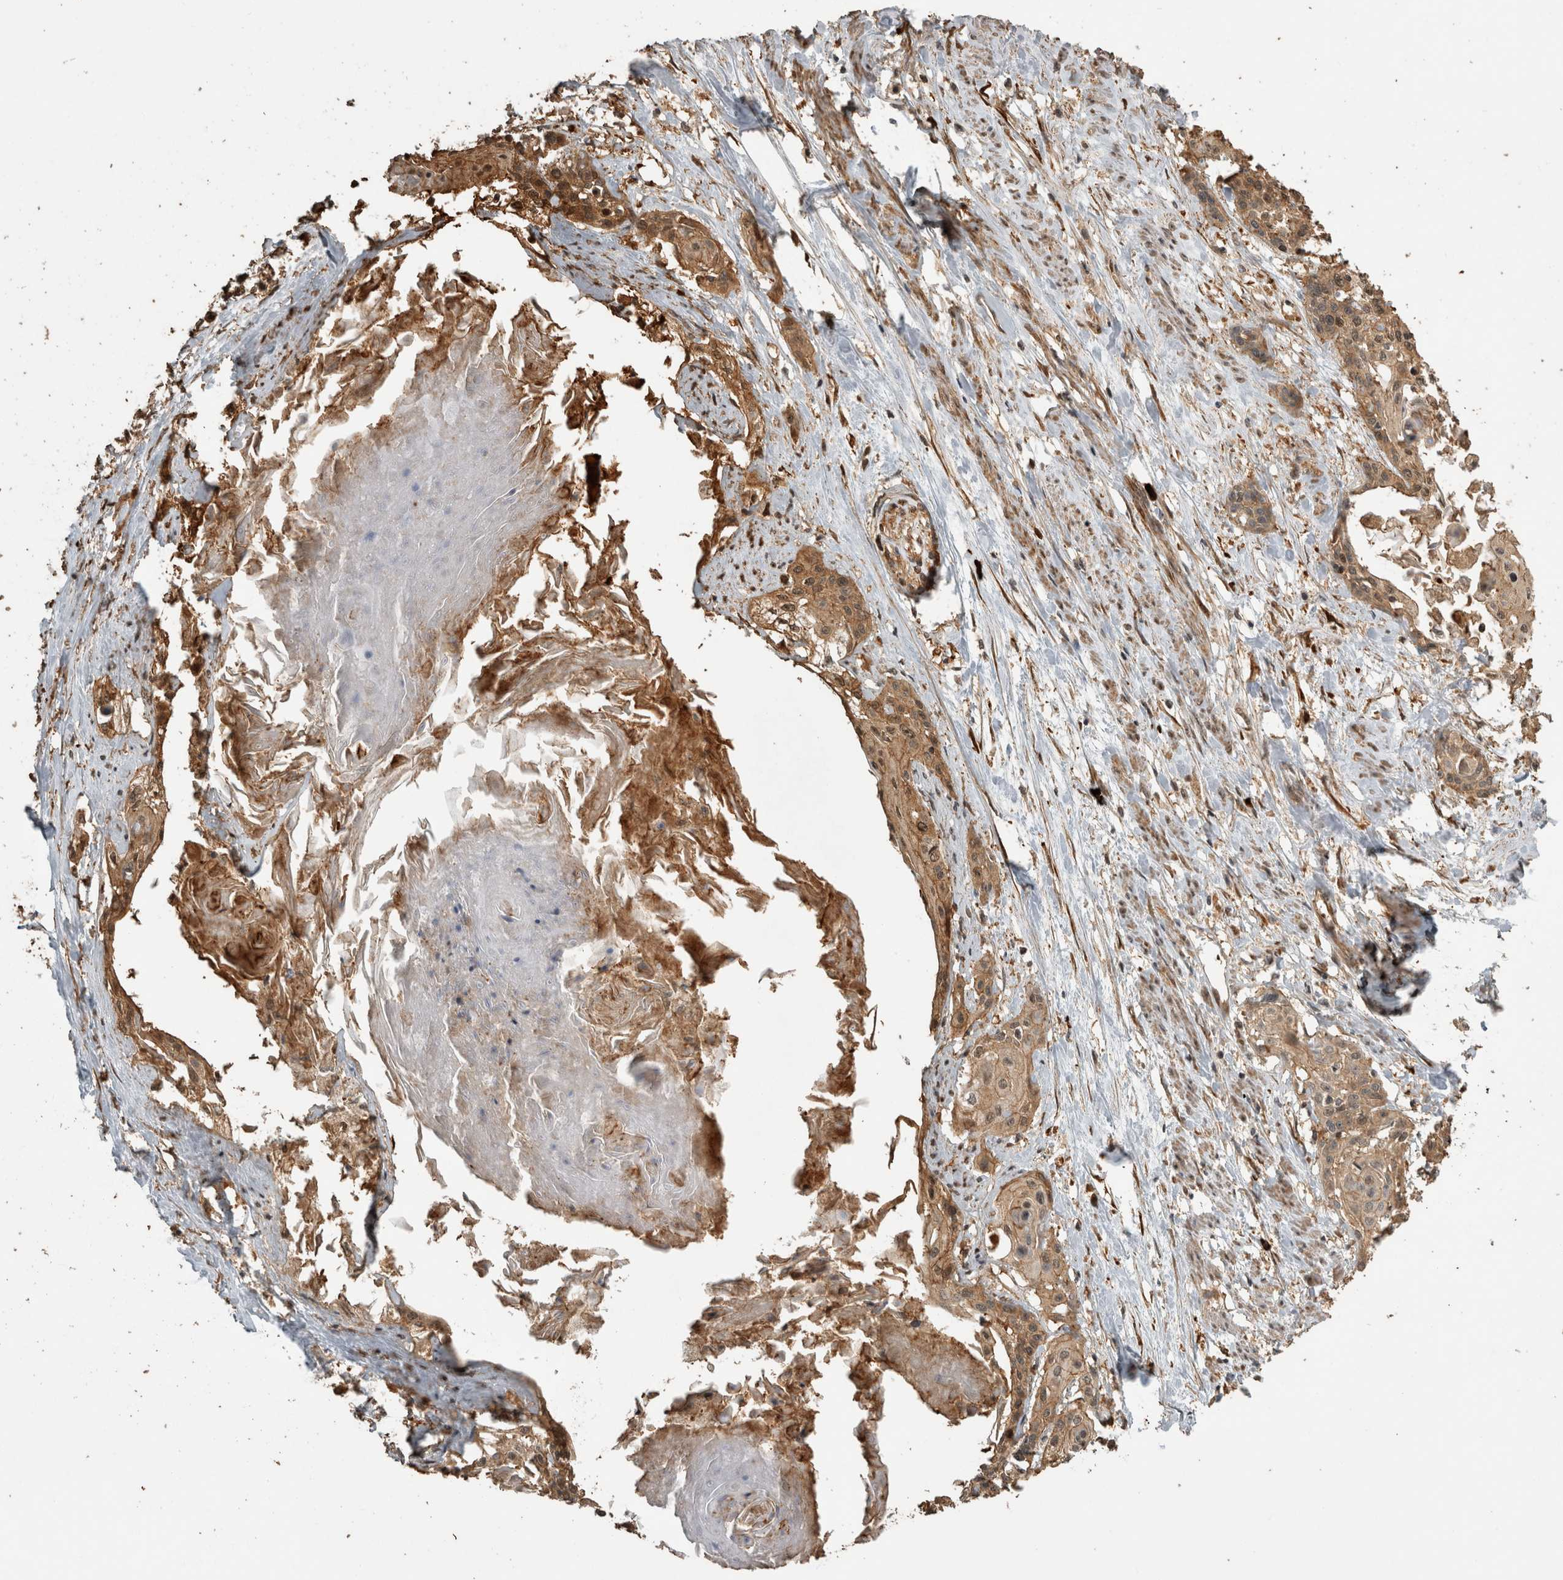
{"staining": {"intensity": "moderate", "quantity": ">75%", "location": "cytoplasmic/membranous"}, "tissue": "cervical cancer", "cell_type": "Tumor cells", "image_type": "cancer", "snomed": [{"axis": "morphology", "description": "Squamous cell carcinoma, NOS"}, {"axis": "topography", "description": "Cervix"}], "caption": "Tumor cells reveal medium levels of moderate cytoplasmic/membranous staining in approximately >75% of cells in human cervical cancer (squamous cell carcinoma).", "gene": "RHPN1", "patient": {"sex": "female", "age": 57}}